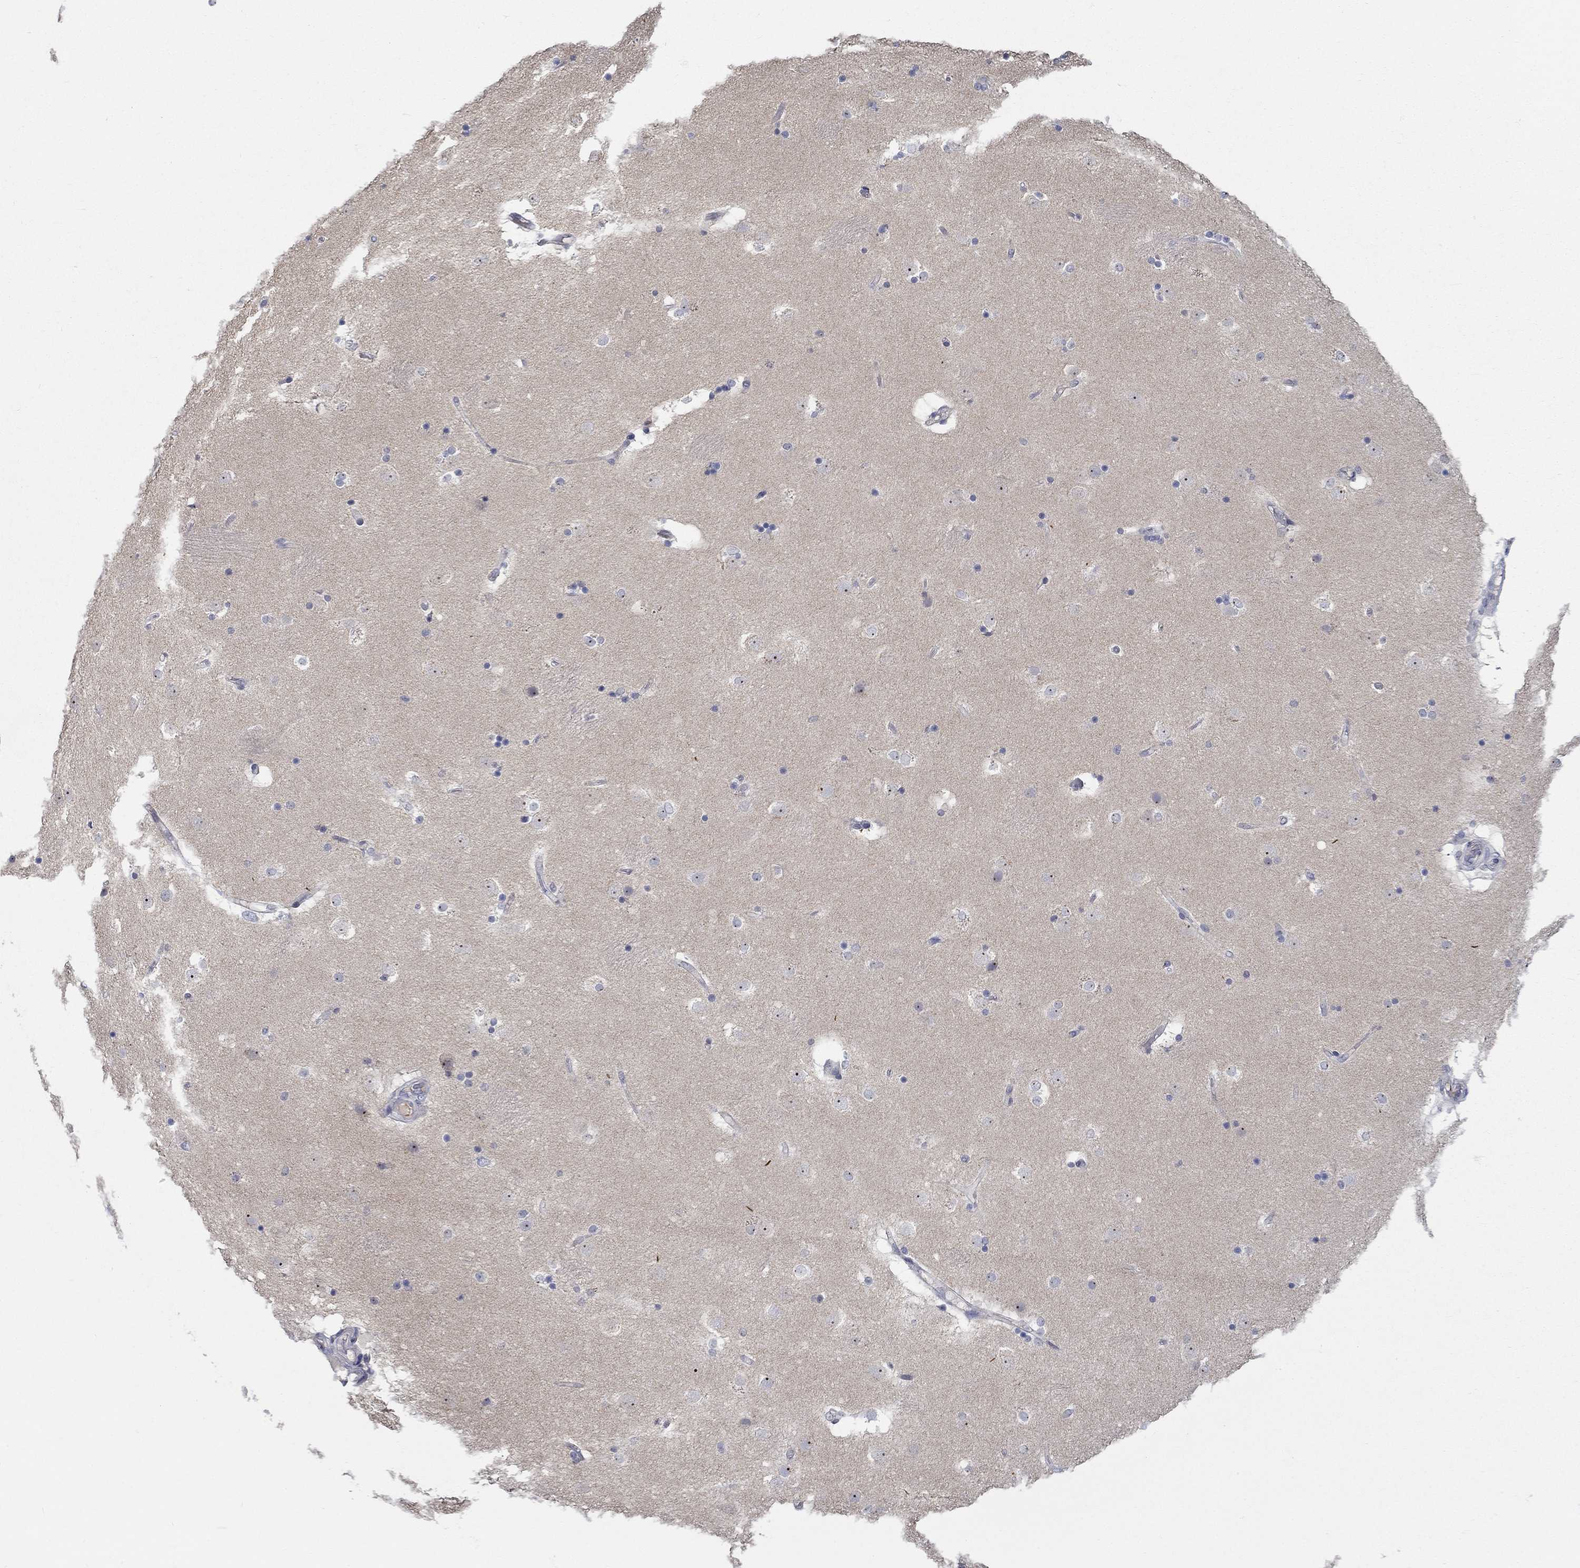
{"staining": {"intensity": "negative", "quantity": "none", "location": "none"}, "tissue": "caudate", "cell_type": "Glial cells", "image_type": "normal", "snomed": [{"axis": "morphology", "description": "Normal tissue, NOS"}, {"axis": "topography", "description": "Lateral ventricle wall"}], "caption": "High magnification brightfield microscopy of normal caudate stained with DAB (3,3'-diaminobenzidine) (brown) and counterstained with hematoxylin (blue): glial cells show no significant positivity.", "gene": "SMIM18", "patient": {"sex": "male", "age": 51}}